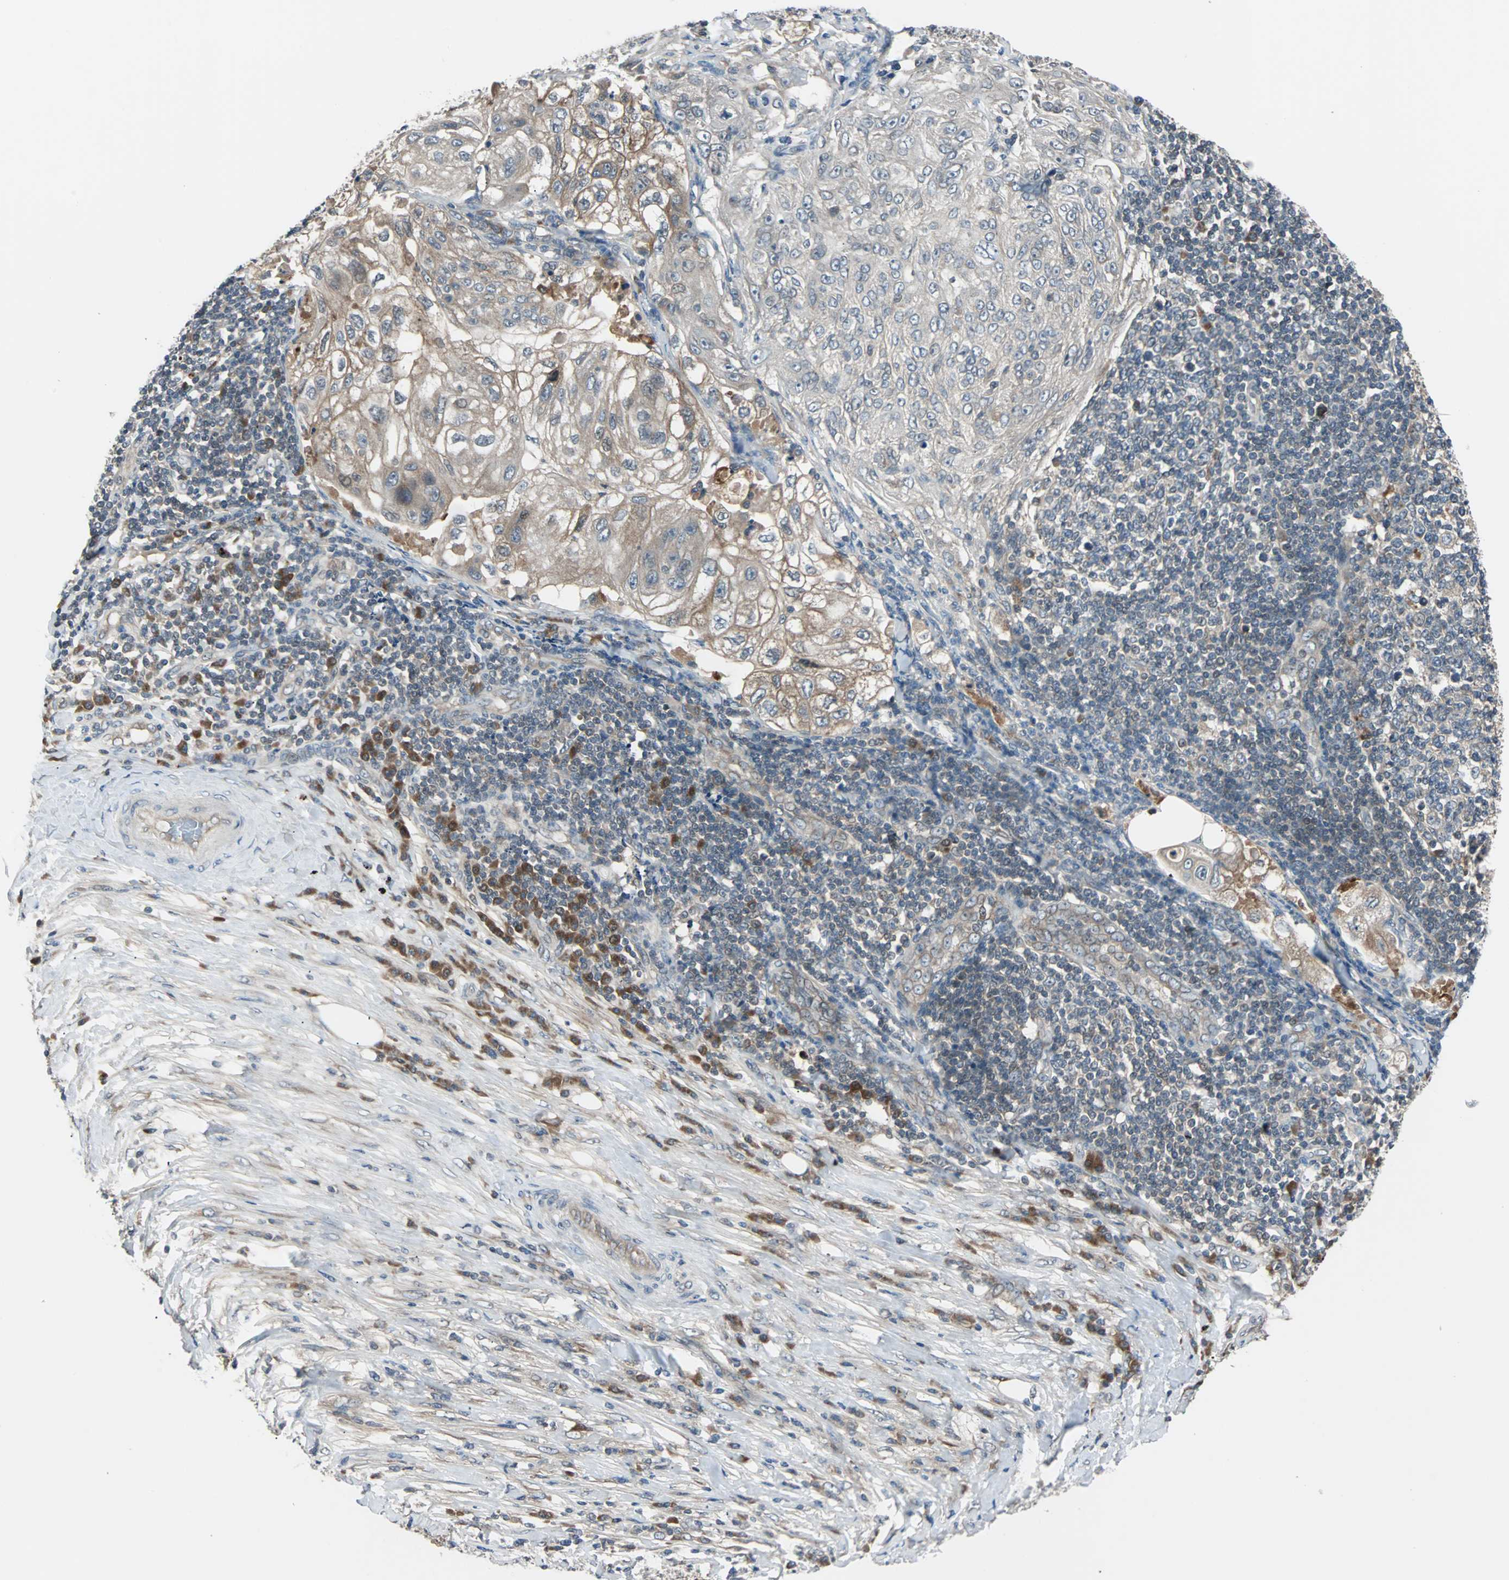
{"staining": {"intensity": "moderate", "quantity": "<25%", "location": "cytoplasmic/membranous"}, "tissue": "lung cancer", "cell_type": "Tumor cells", "image_type": "cancer", "snomed": [{"axis": "morphology", "description": "Inflammation, NOS"}, {"axis": "morphology", "description": "Squamous cell carcinoma, NOS"}, {"axis": "topography", "description": "Lymph node"}, {"axis": "topography", "description": "Soft tissue"}, {"axis": "topography", "description": "Lung"}], "caption": "Moderate cytoplasmic/membranous expression is seen in about <25% of tumor cells in squamous cell carcinoma (lung).", "gene": "ARF1", "patient": {"sex": "male", "age": 66}}